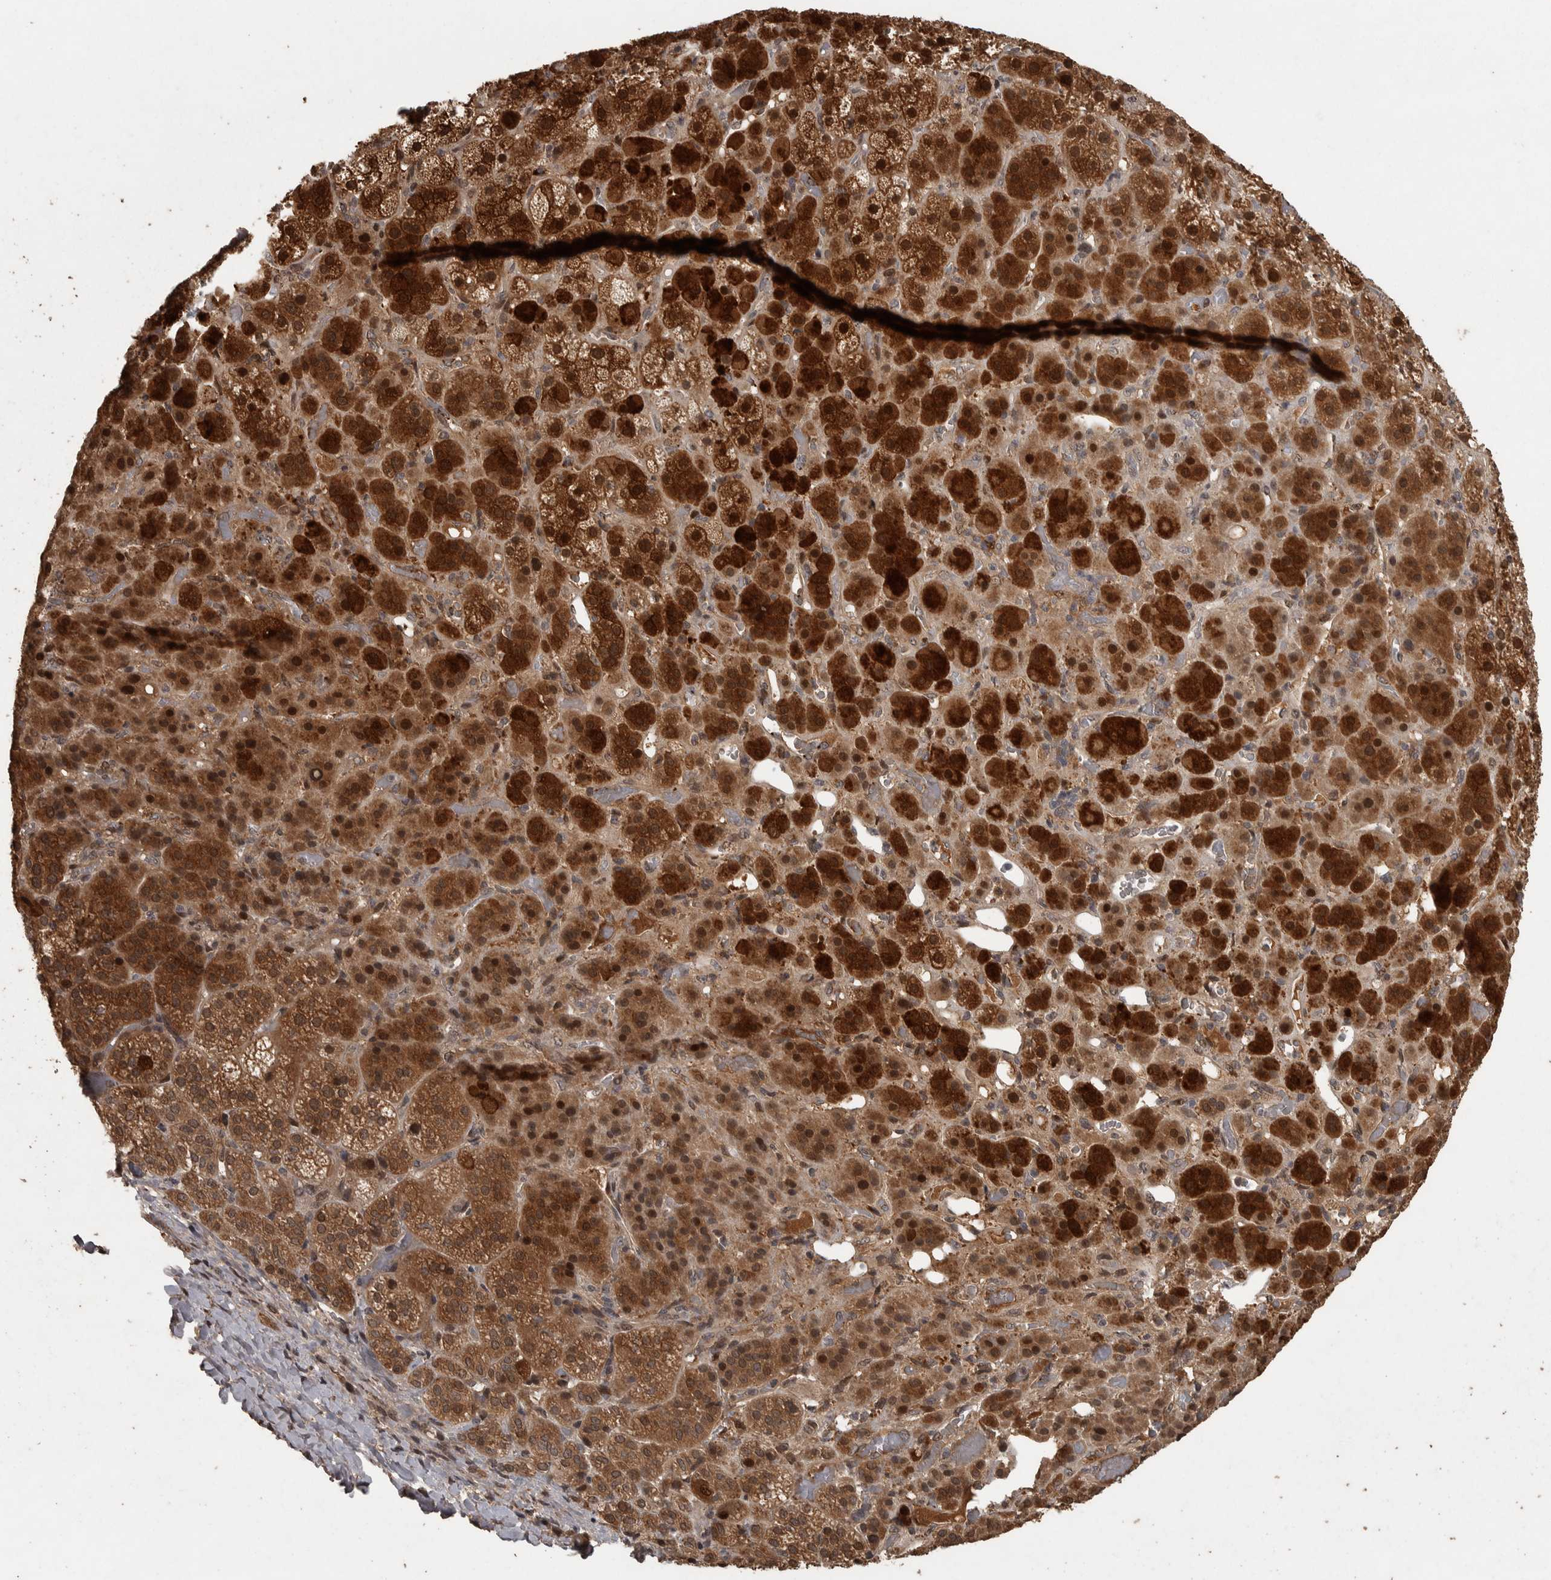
{"staining": {"intensity": "strong", "quantity": ">75%", "location": "cytoplasmic/membranous,nuclear"}, "tissue": "adrenal gland", "cell_type": "Glandular cells", "image_type": "normal", "snomed": [{"axis": "morphology", "description": "Normal tissue, NOS"}, {"axis": "topography", "description": "Adrenal gland"}], "caption": "Immunohistochemistry (IHC) of unremarkable human adrenal gland shows high levels of strong cytoplasmic/membranous,nuclear expression in approximately >75% of glandular cells.", "gene": "ACO1", "patient": {"sex": "male", "age": 57}}